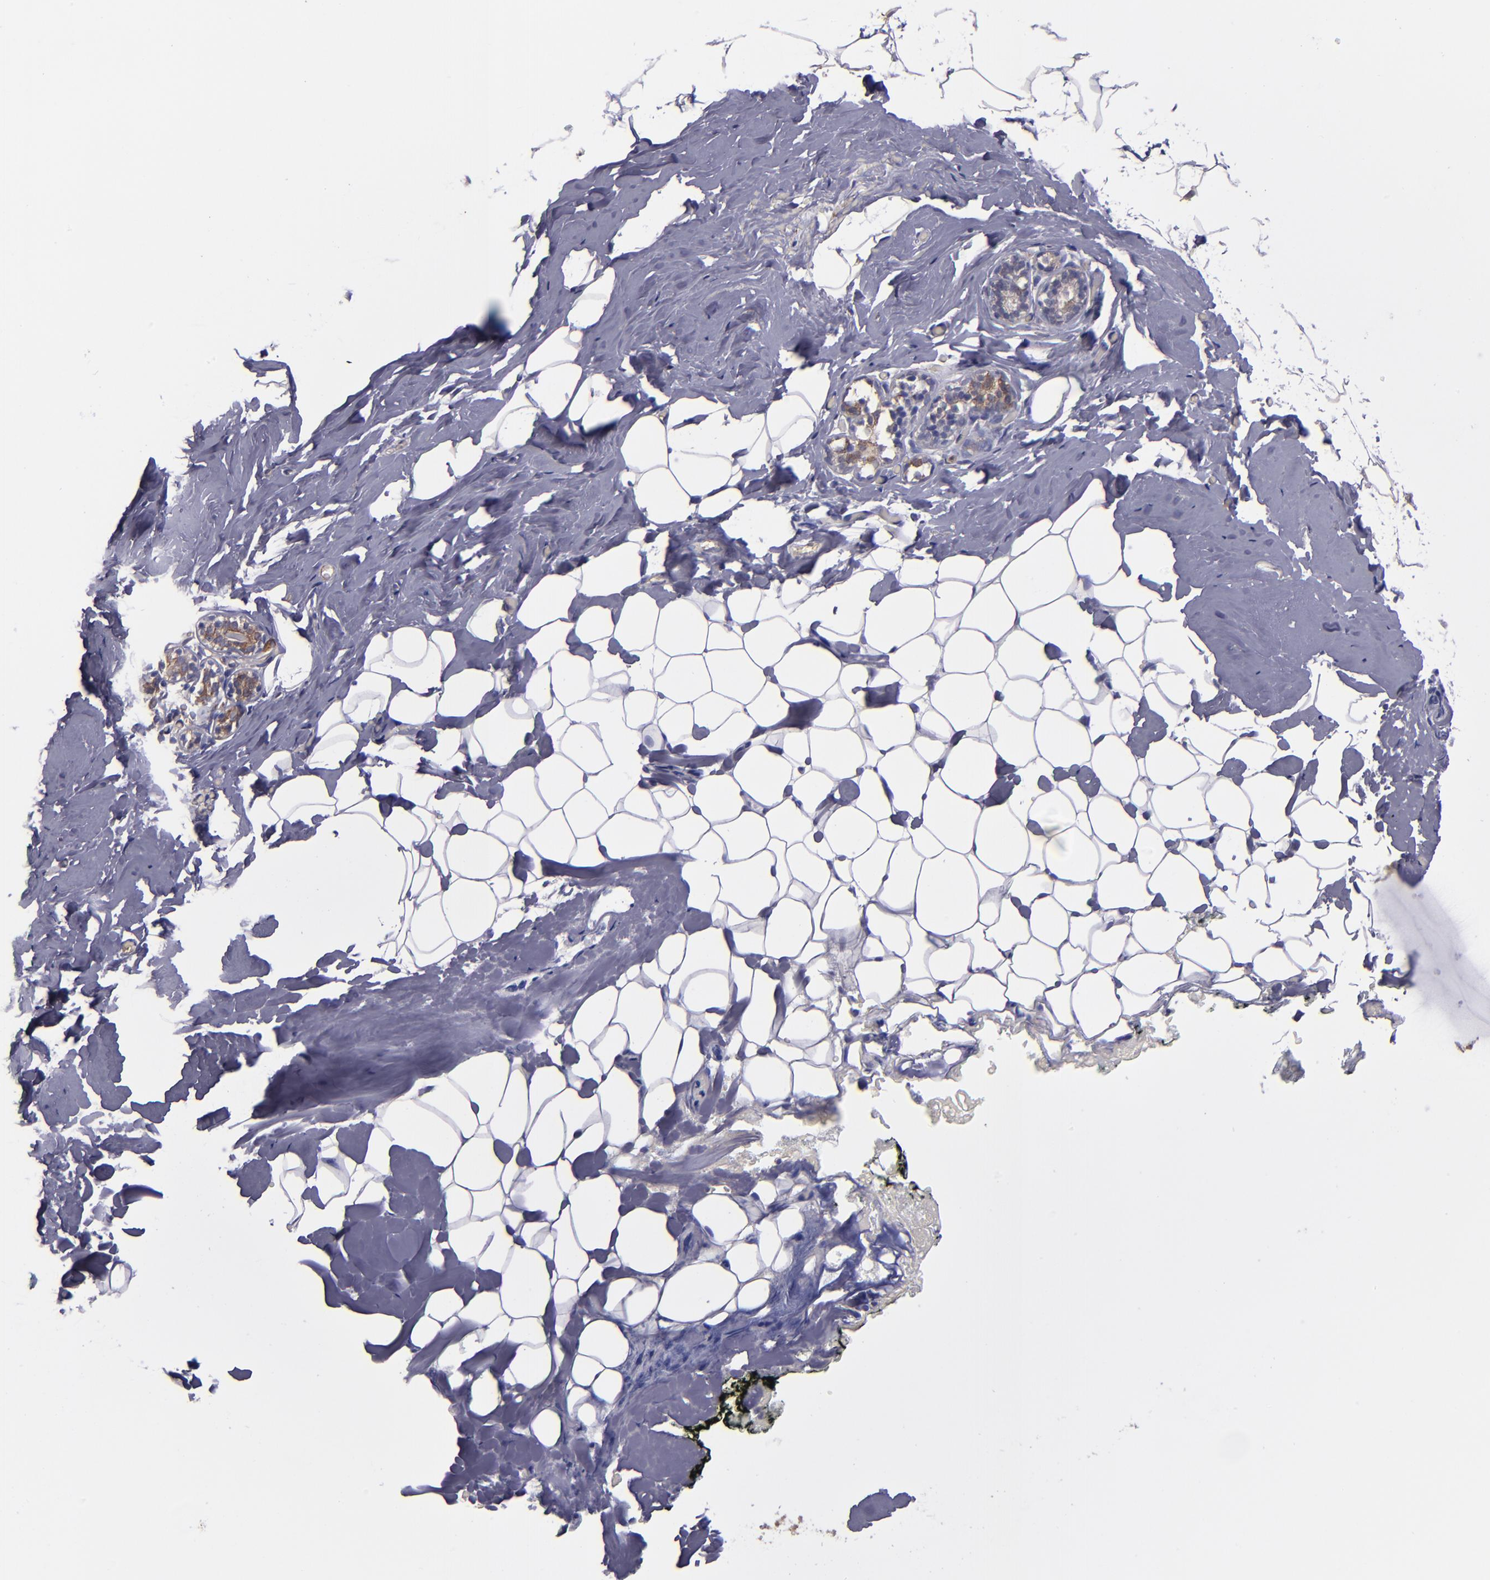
{"staining": {"intensity": "negative", "quantity": "none", "location": "none"}, "tissue": "breast", "cell_type": "Adipocytes", "image_type": "normal", "snomed": [{"axis": "morphology", "description": "Normal tissue, NOS"}, {"axis": "topography", "description": "Breast"}, {"axis": "topography", "description": "Soft tissue"}], "caption": "Protein analysis of benign breast demonstrates no significant staining in adipocytes.", "gene": "CARS1", "patient": {"sex": "female", "age": 75}}